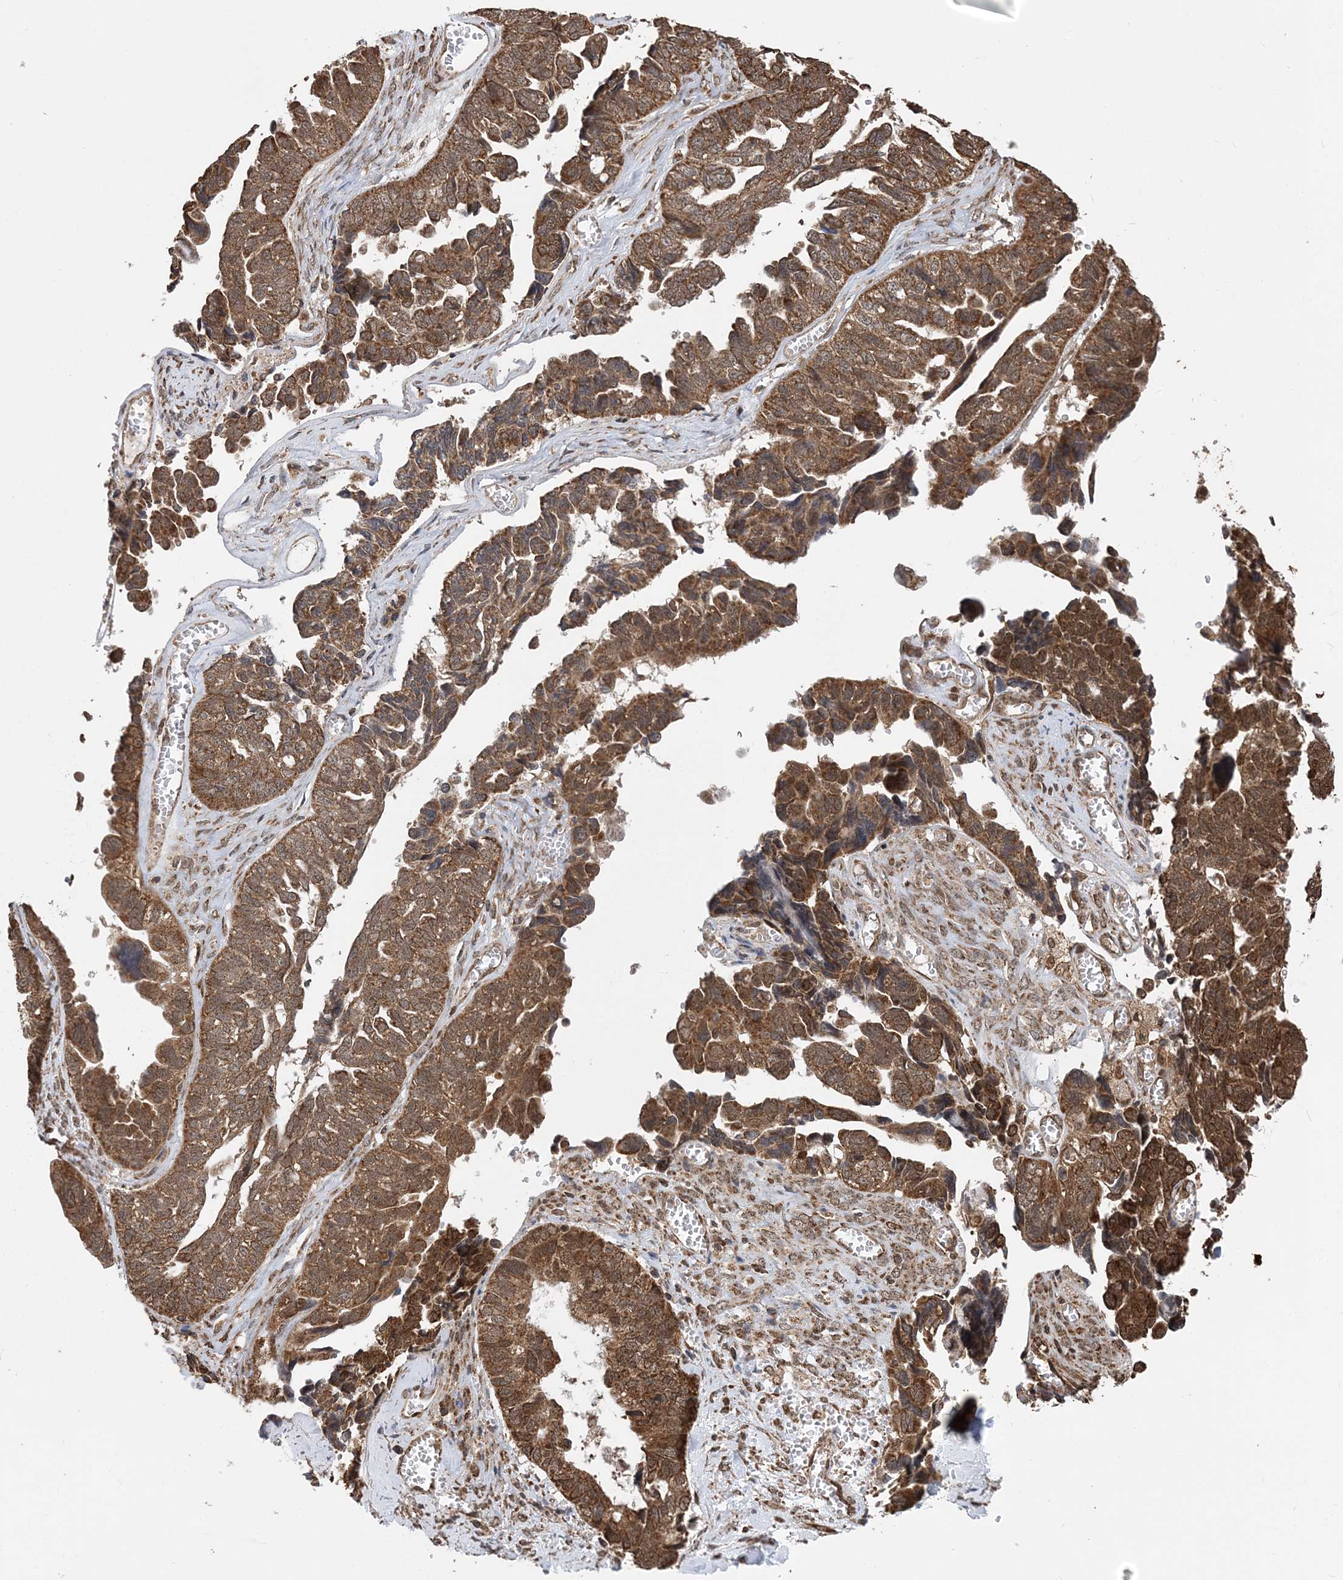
{"staining": {"intensity": "moderate", "quantity": ">75%", "location": "cytoplasmic/membranous"}, "tissue": "ovarian cancer", "cell_type": "Tumor cells", "image_type": "cancer", "snomed": [{"axis": "morphology", "description": "Cystadenocarcinoma, serous, NOS"}, {"axis": "topography", "description": "Ovary"}], "caption": "DAB immunohistochemical staining of human ovarian cancer (serous cystadenocarcinoma) exhibits moderate cytoplasmic/membranous protein expression in about >75% of tumor cells.", "gene": "PCBP1", "patient": {"sex": "female", "age": 79}}